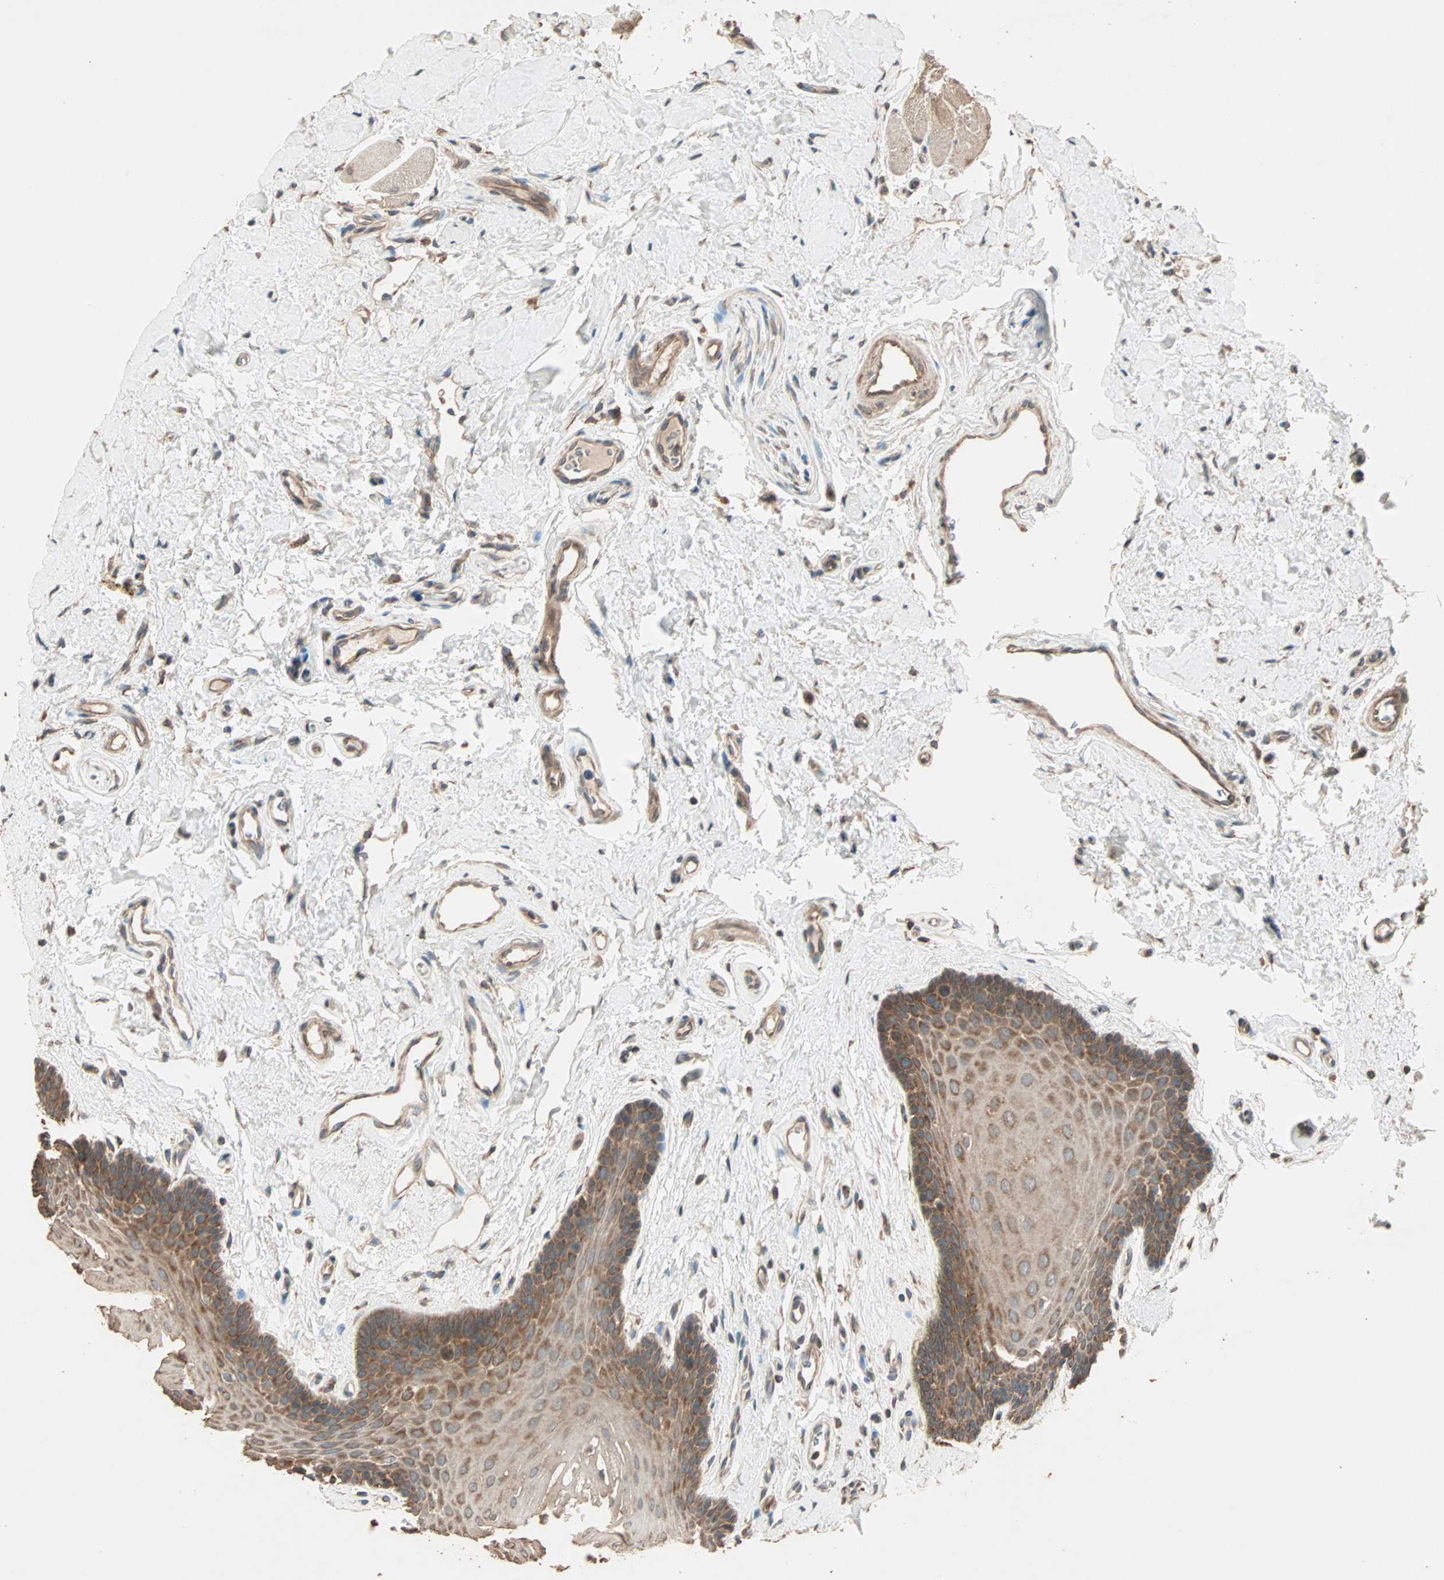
{"staining": {"intensity": "moderate", "quantity": ">75%", "location": "cytoplasmic/membranous"}, "tissue": "oral mucosa", "cell_type": "Squamous epithelial cells", "image_type": "normal", "snomed": [{"axis": "morphology", "description": "Normal tissue, NOS"}, {"axis": "topography", "description": "Oral tissue"}], "caption": "Immunohistochemical staining of unremarkable human oral mucosa demonstrates moderate cytoplasmic/membranous protein staining in approximately >75% of squamous epithelial cells.", "gene": "EIF4G2", "patient": {"sex": "male", "age": 62}}